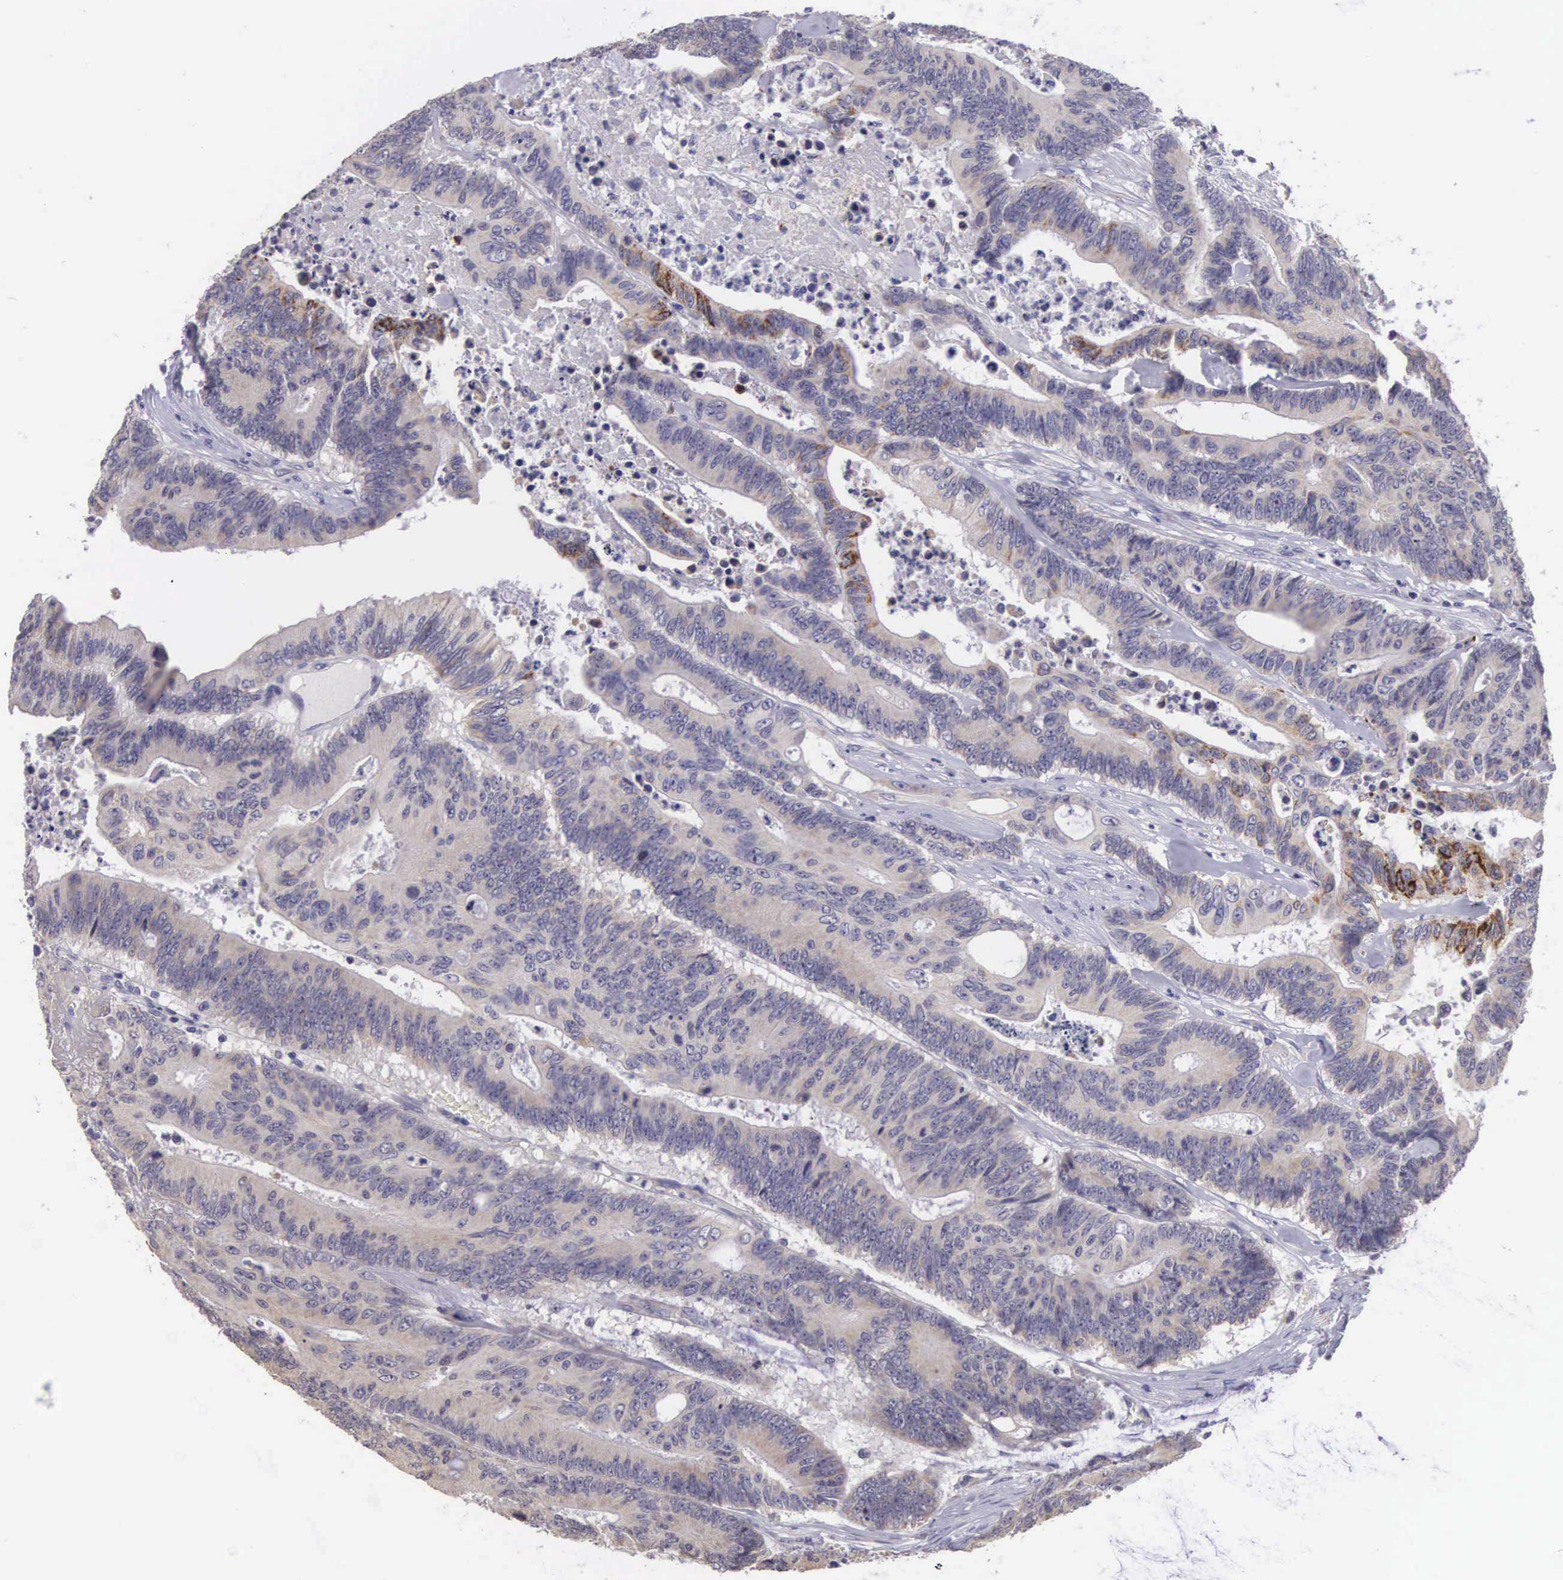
{"staining": {"intensity": "moderate", "quantity": "25%-75%", "location": "cytoplasmic/membranous"}, "tissue": "colorectal cancer", "cell_type": "Tumor cells", "image_type": "cancer", "snomed": [{"axis": "morphology", "description": "Adenocarcinoma, NOS"}, {"axis": "topography", "description": "Colon"}], "caption": "Moderate cytoplasmic/membranous protein expression is seen in about 25%-75% of tumor cells in colorectal cancer.", "gene": "ARG2", "patient": {"sex": "male", "age": 65}}